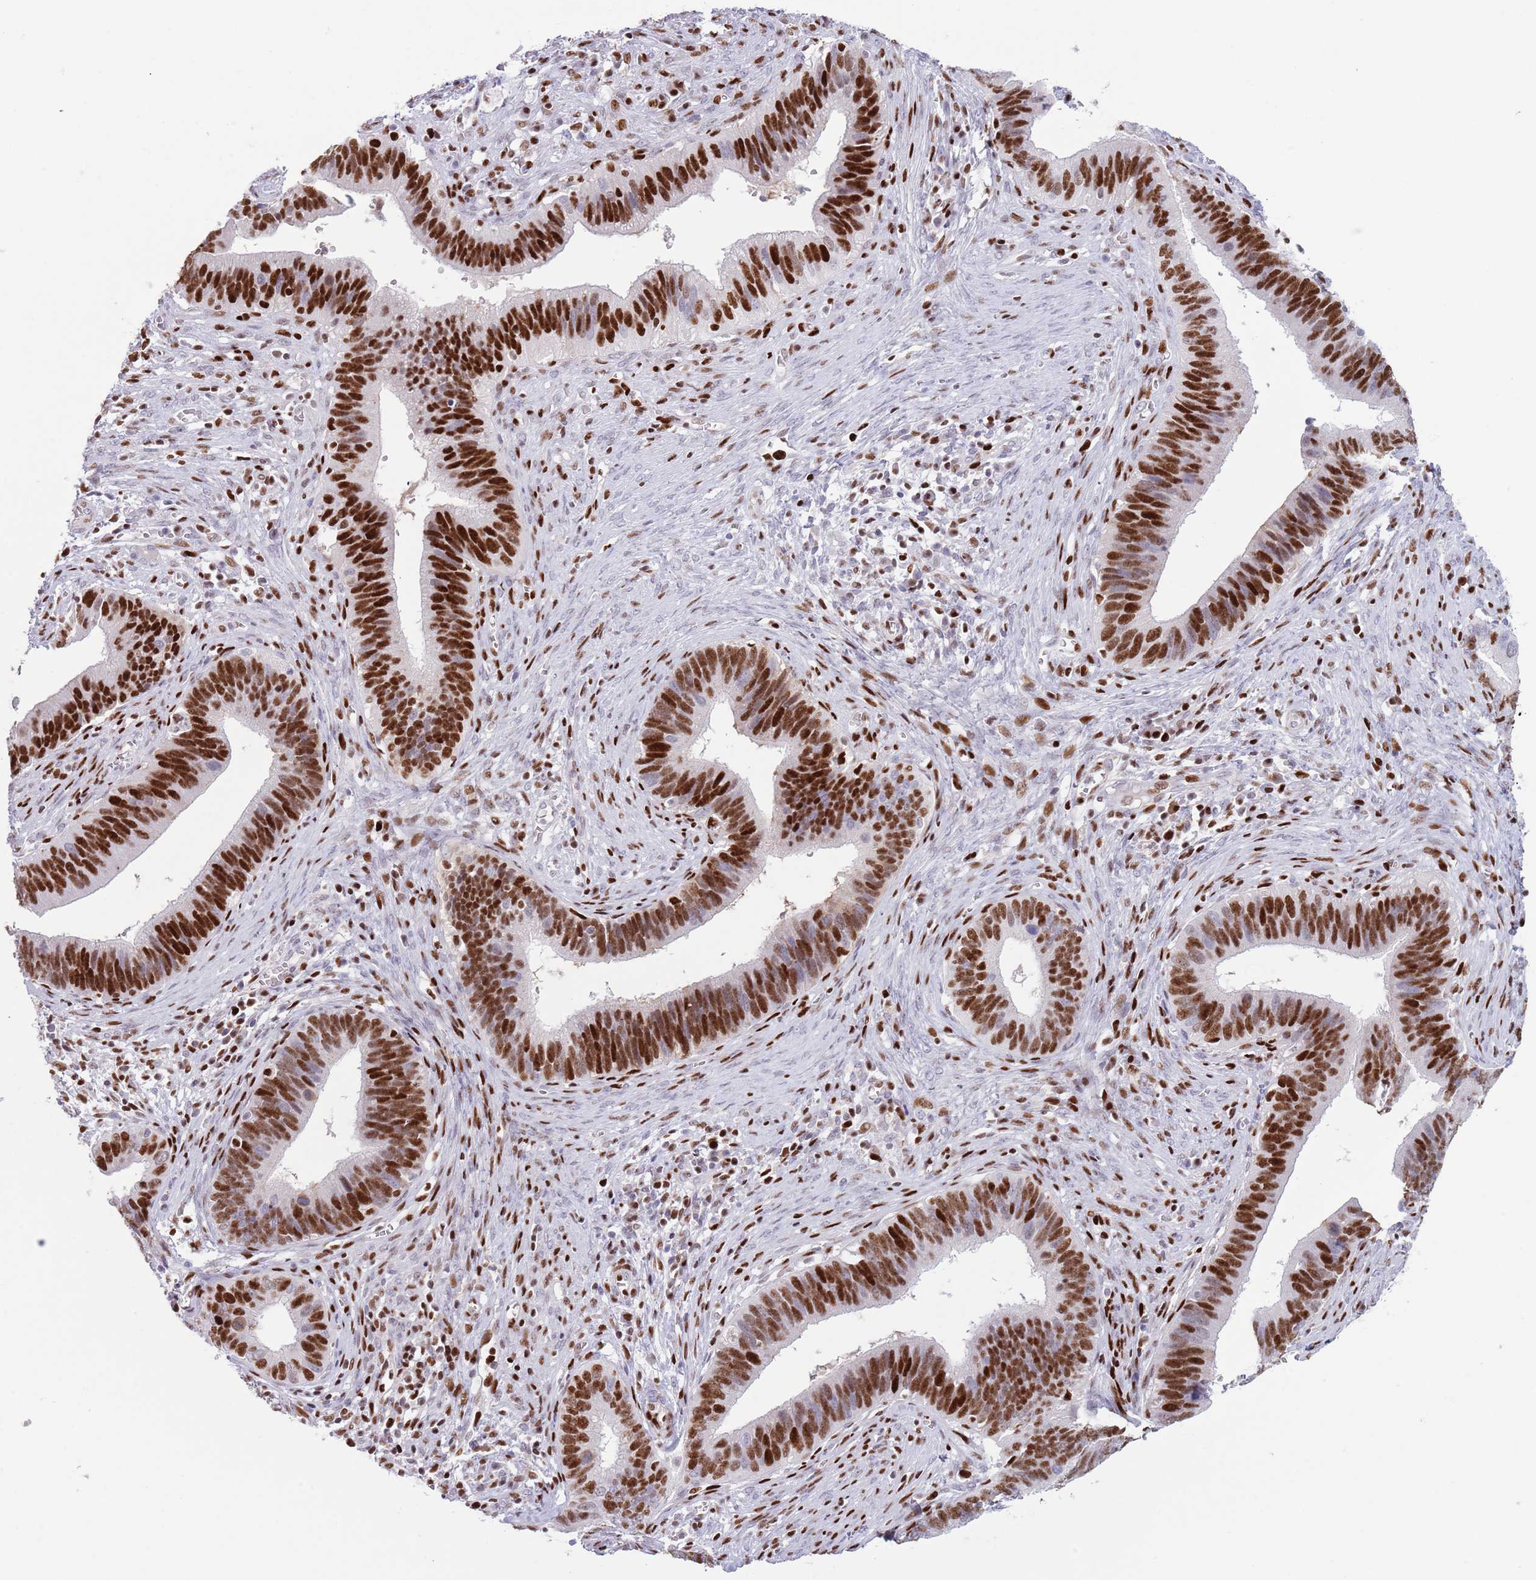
{"staining": {"intensity": "strong", "quantity": ">75%", "location": "nuclear"}, "tissue": "cervical cancer", "cell_type": "Tumor cells", "image_type": "cancer", "snomed": [{"axis": "morphology", "description": "Adenocarcinoma, NOS"}, {"axis": "topography", "description": "Cervix"}], "caption": "A high-resolution histopathology image shows immunohistochemistry (IHC) staining of cervical cancer (adenocarcinoma), which displays strong nuclear positivity in approximately >75% of tumor cells. (IHC, brightfield microscopy, high magnification).", "gene": "MFSD10", "patient": {"sex": "female", "age": 42}}